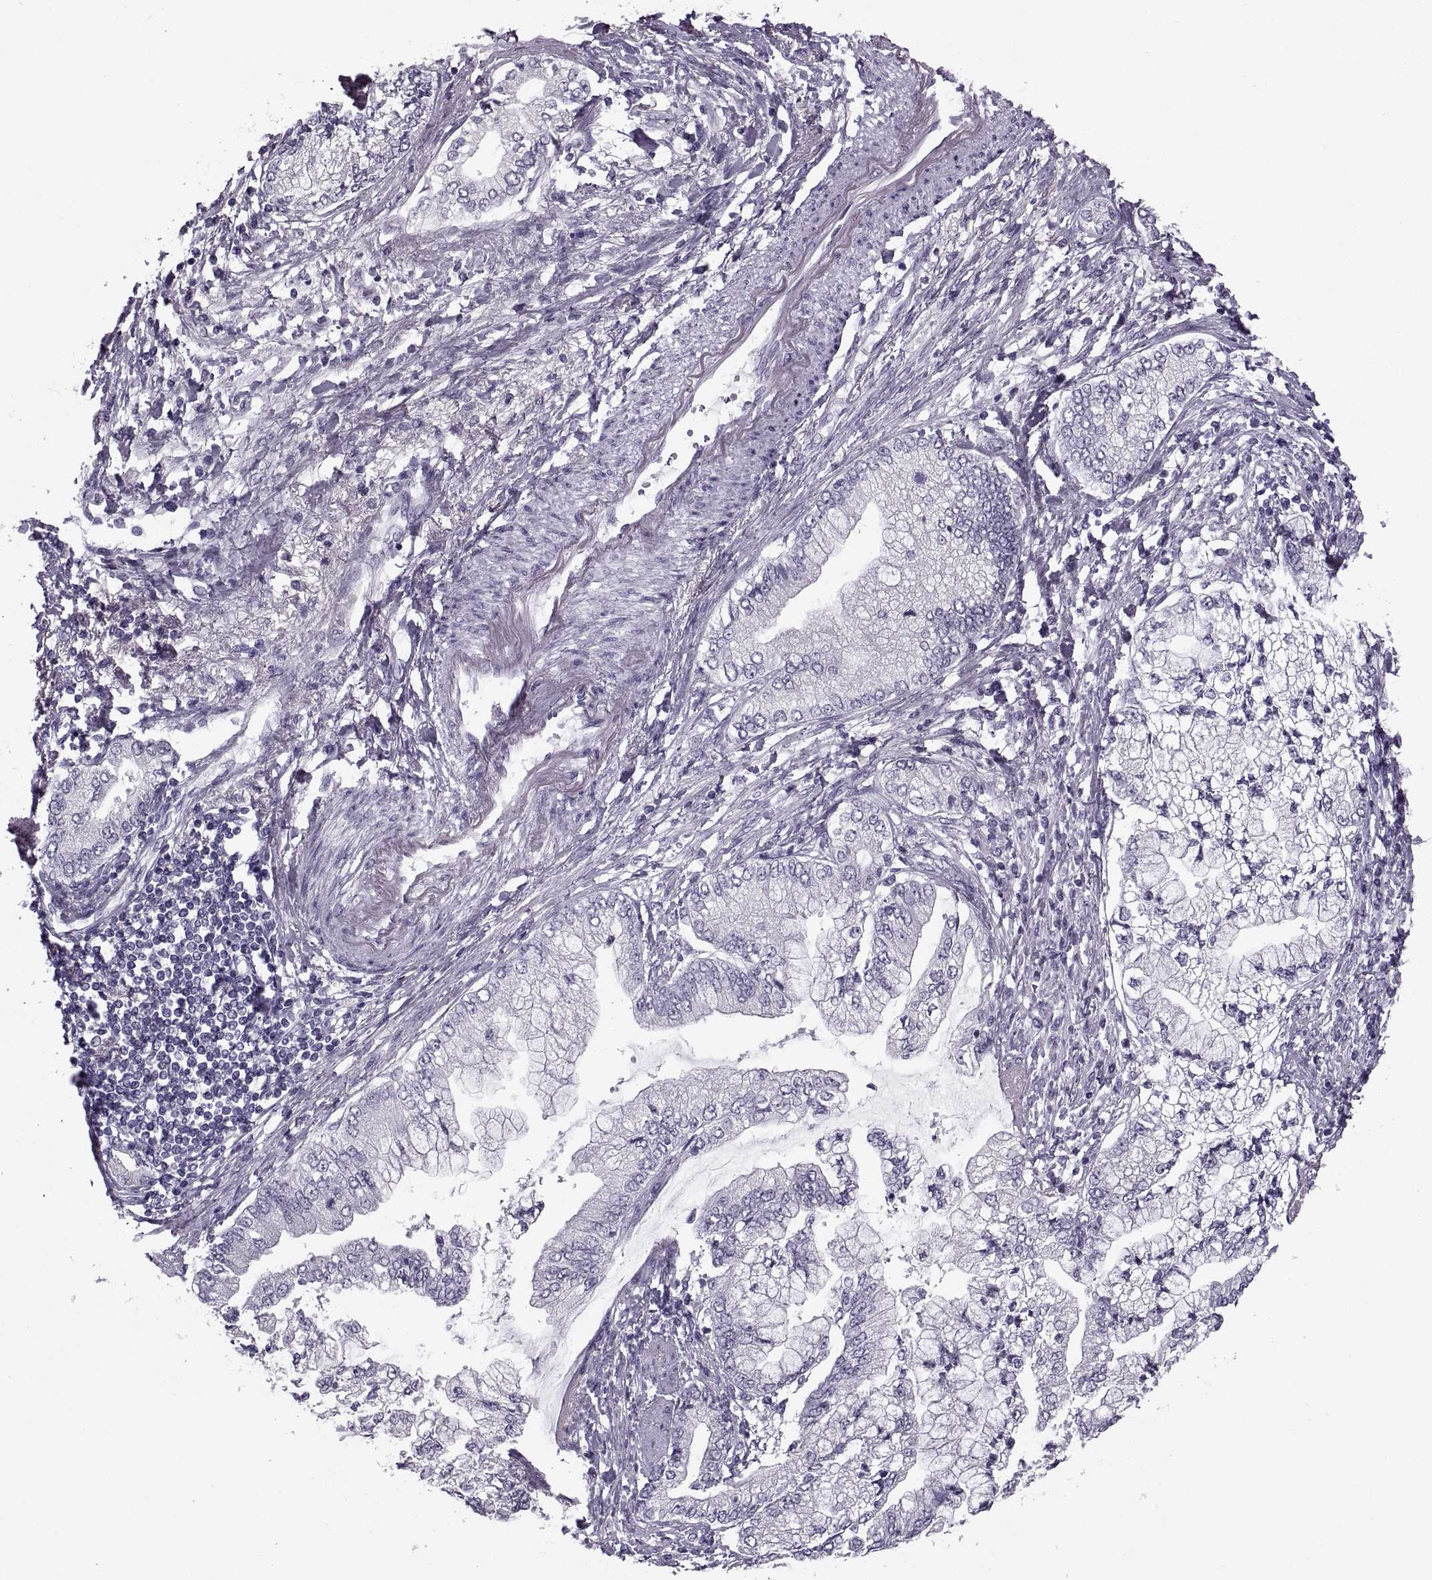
{"staining": {"intensity": "negative", "quantity": "none", "location": "none"}, "tissue": "stomach cancer", "cell_type": "Tumor cells", "image_type": "cancer", "snomed": [{"axis": "morphology", "description": "Adenocarcinoma, NOS"}, {"axis": "topography", "description": "Stomach, upper"}], "caption": "Tumor cells are negative for protein expression in human stomach cancer (adenocarcinoma).", "gene": "PAGE5", "patient": {"sex": "female", "age": 74}}